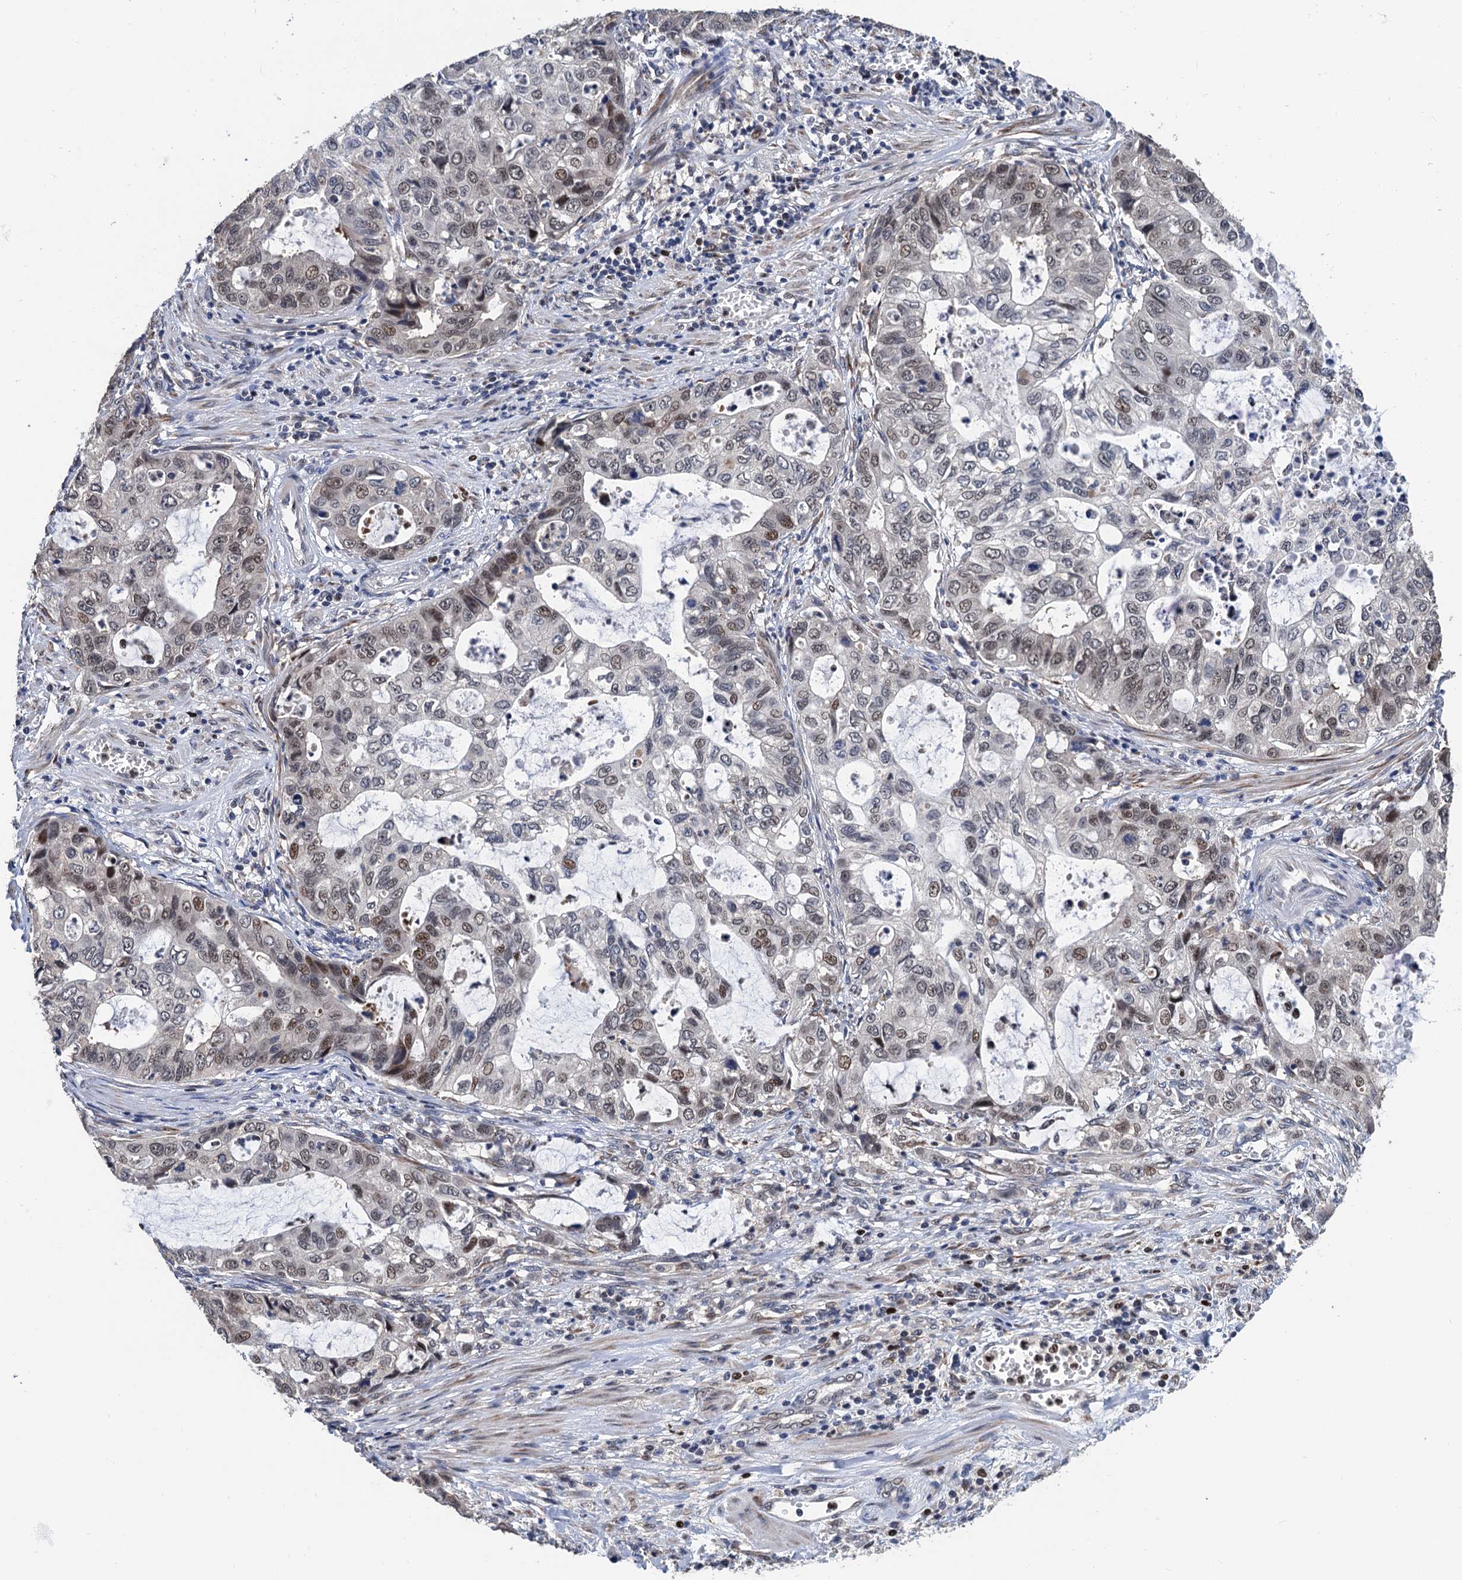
{"staining": {"intensity": "moderate", "quantity": "25%-75%", "location": "nuclear"}, "tissue": "stomach cancer", "cell_type": "Tumor cells", "image_type": "cancer", "snomed": [{"axis": "morphology", "description": "Adenocarcinoma, NOS"}, {"axis": "topography", "description": "Stomach, upper"}], "caption": "Immunohistochemical staining of human stomach cancer (adenocarcinoma) demonstrates medium levels of moderate nuclear positivity in about 25%-75% of tumor cells.", "gene": "TSEN34", "patient": {"sex": "female", "age": 52}}